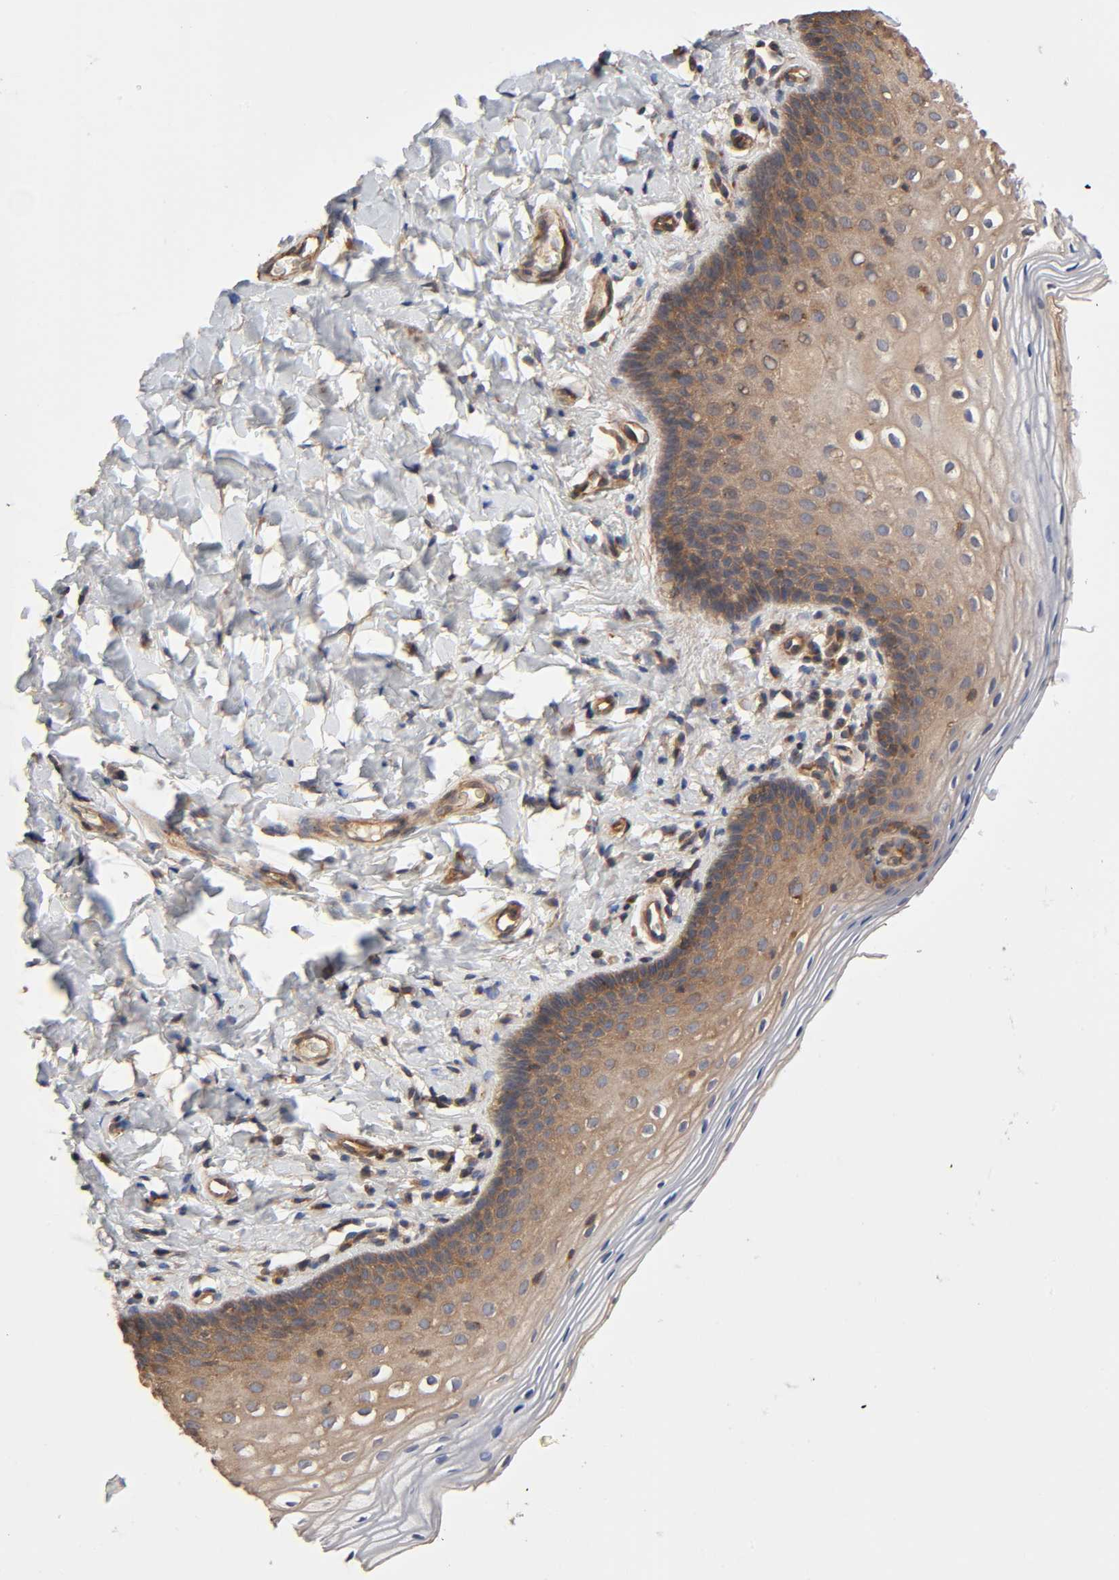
{"staining": {"intensity": "moderate", "quantity": "25%-75%", "location": "cytoplasmic/membranous"}, "tissue": "vagina", "cell_type": "Squamous epithelial cells", "image_type": "normal", "snomed": [{"axis": "morphology", "description": "Normal tissue, NOS"}, {"axis": "topography", "description": "Vagina"}], "caption": "Immunohistochemistry (DAB (3,3'-diaminobenzidine)) staining of normal human vagina shows moderate cytoplasmic/membranous protein staining in about 25%-75% of squamous epithelial cells. Nuclei are stained in blue.", "gene": "LAMTOR2", "patient": {"sex": "female", "age": 55}}